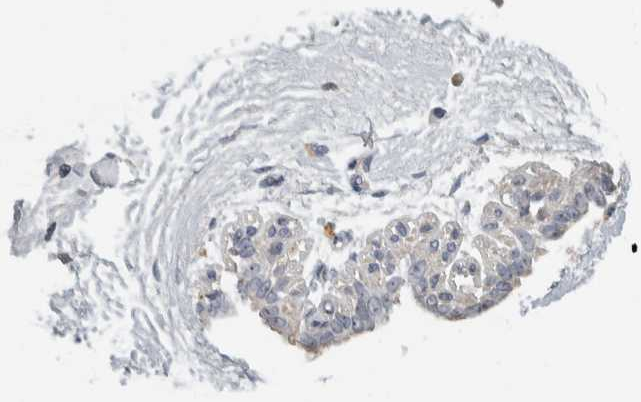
{"staining": {"intensity": "negative", "quantity": "none", "location": "none"}, "tissue": "breast", "cell_type": "Adipocytes", "image_type": "normal", "snomed": [{"axis": "morphology", "description": "Normal tissue, NOS"}, {"axis": "topography", "description": "Breast"}], "caption": "Micrograph shows no protein positivity in adipocytes of normal breast.", "gene": "DCAF10", "patient": {"sex": "female", "age": 45}}